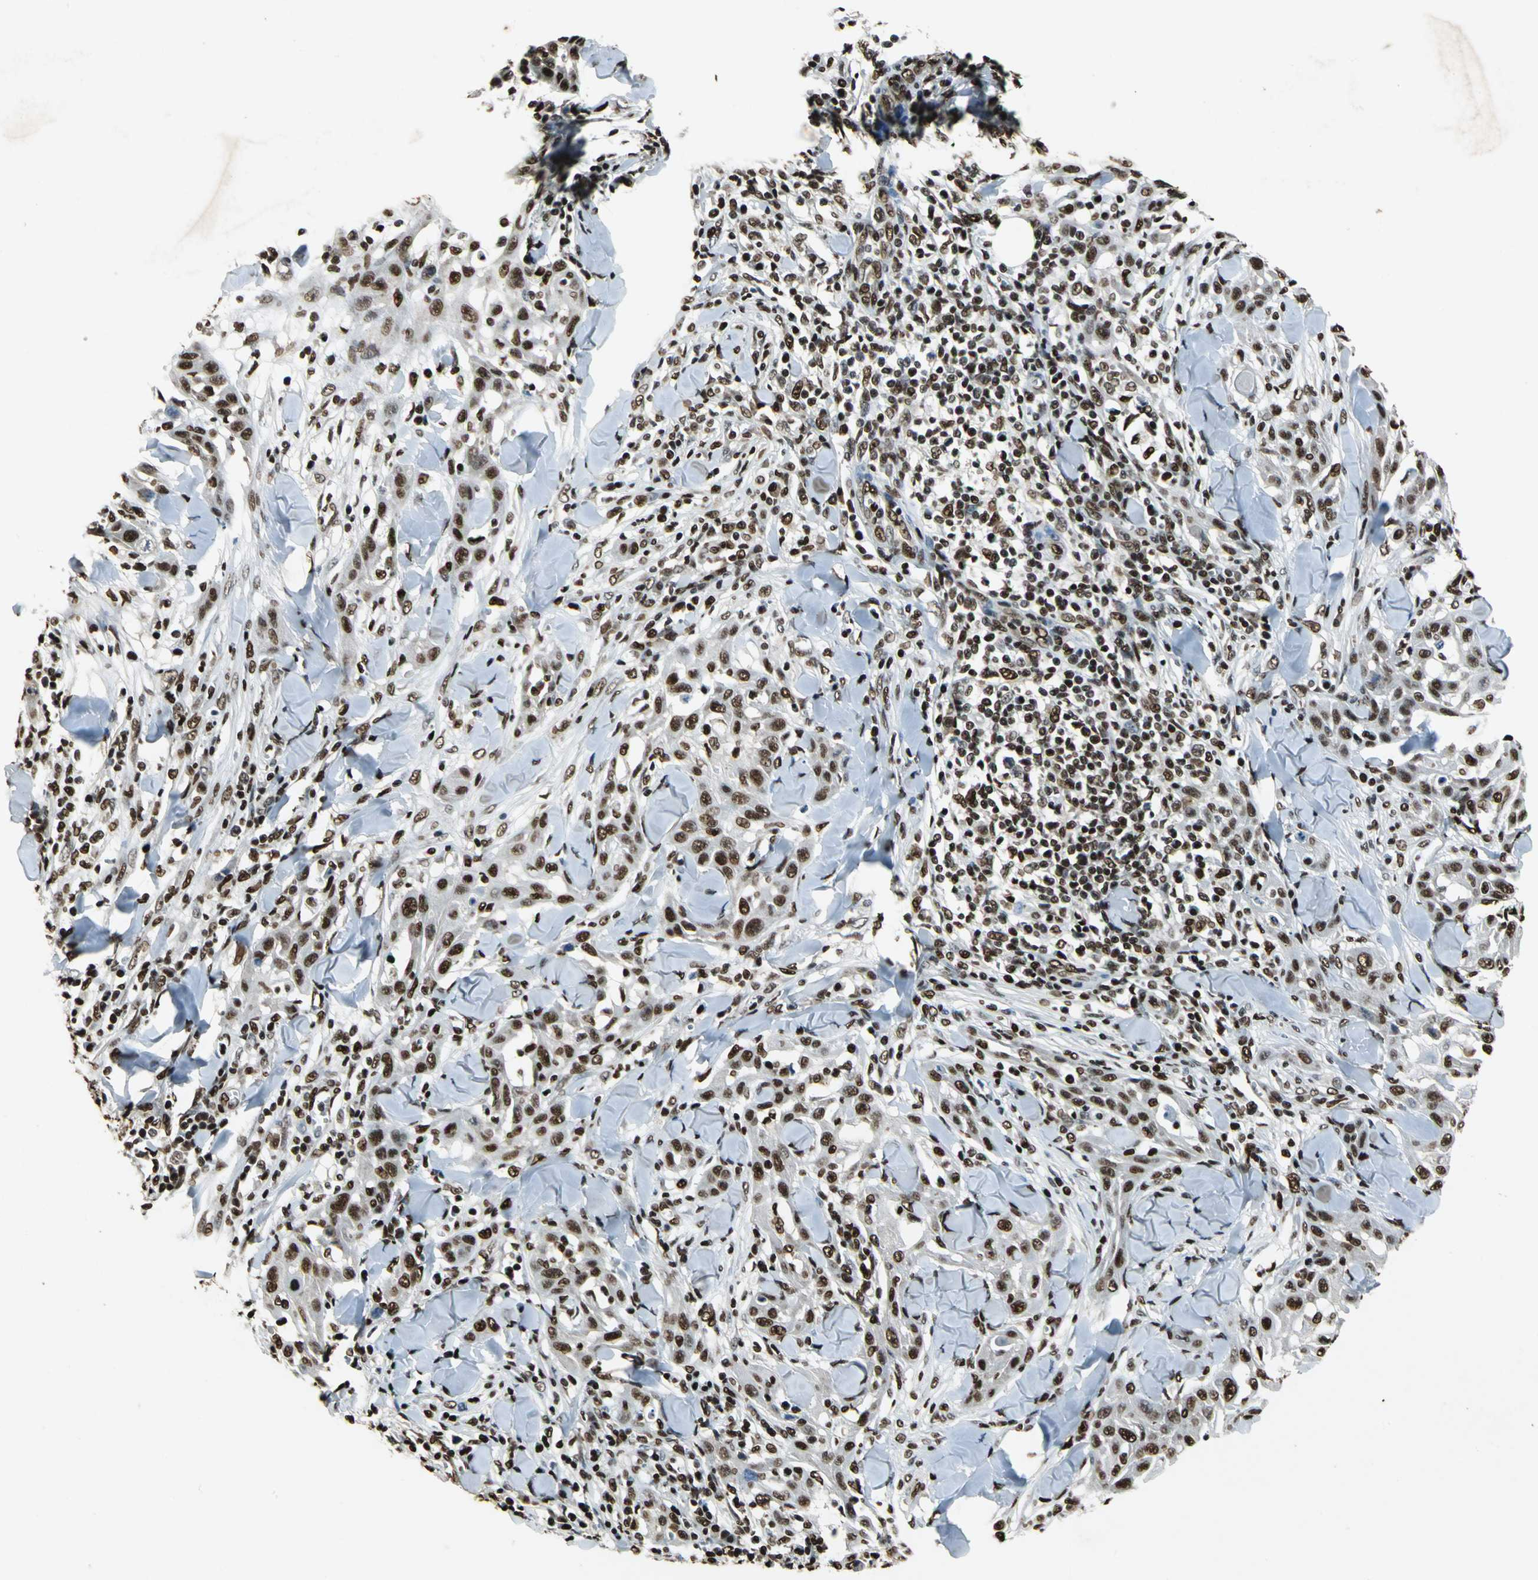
{"staining": {"intensity": "strong", "quantity": ">75%", "location": "nuclear"}, "tissue": "skin cancer", "cell_type": "Tumor cells", "image_type": "cancer", "snomed": [{"axis": "morphology", "description": "Squamous cell carcinoma, NOS"}, {"axis": "topography", "description": "Skin"}], "caption": "A photomicrograph showing strong nuclear expression in about >75% of tumor cells in skin cancer (squamous cell carcinoma), as visualized by brown immunohistochemical staining.", "gene": "ANP32A", "patient": {"sex": "male", "age": 24}}